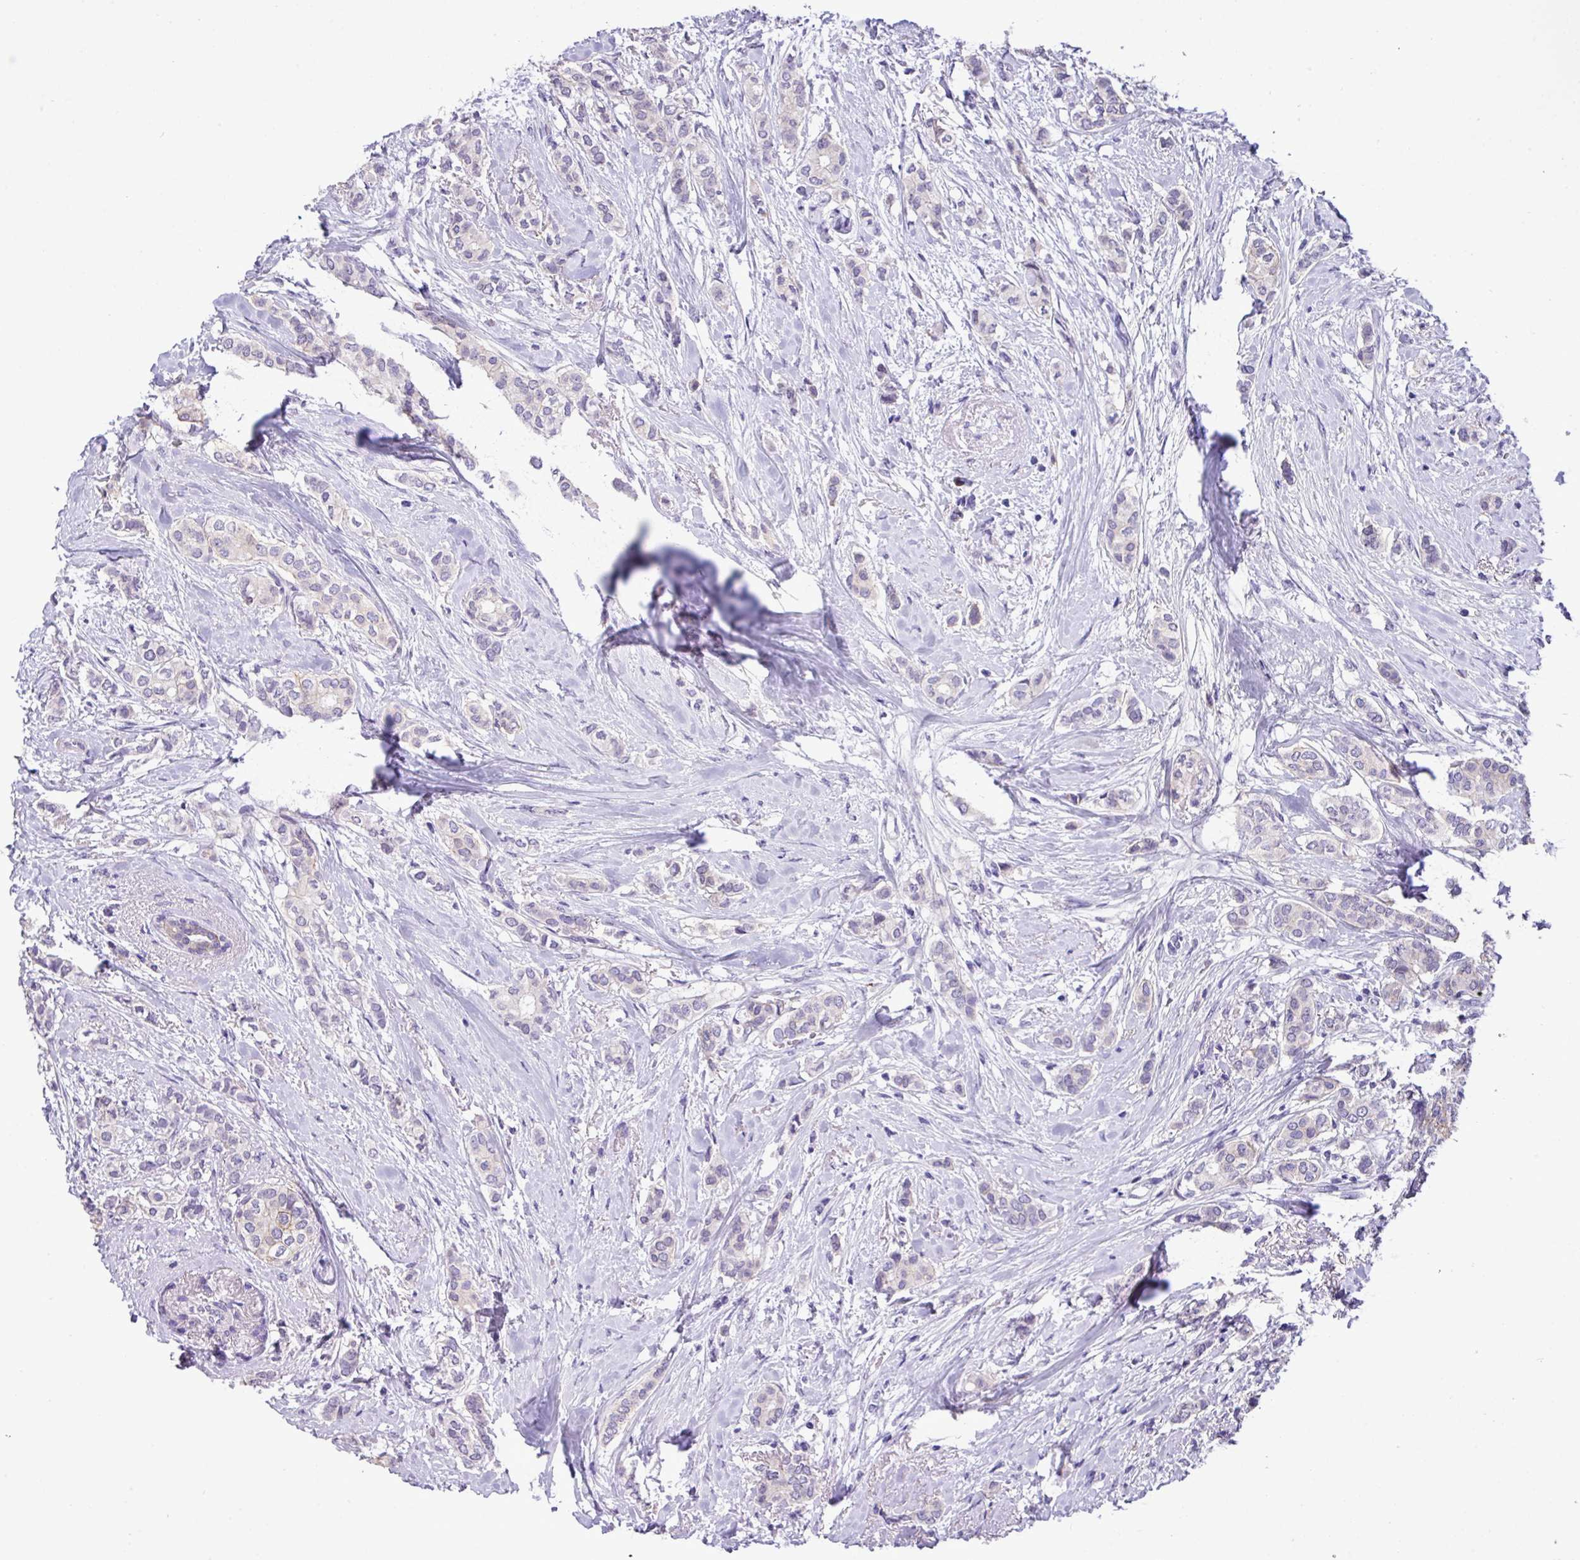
{"staining": {"intensity": "negative", "quantity": "none", "location": "none"}, "tissue": "breast cancer", "cell_type": "Tumor cells", "image_type": "cancer", "snomed": [{"axis": "morphology", "description": "Duct carcinoma"}, {"axis": "topography", "description": "Breast"}], "caption": "A high-resolution image shows immunohistochemistry staining of breast cancer (infiltrating ductal carcinoma), which demonstrates no significant staining in tumor cells.", "gene": "EPCAM", "patient": {"sex": "female", "age": 73}}